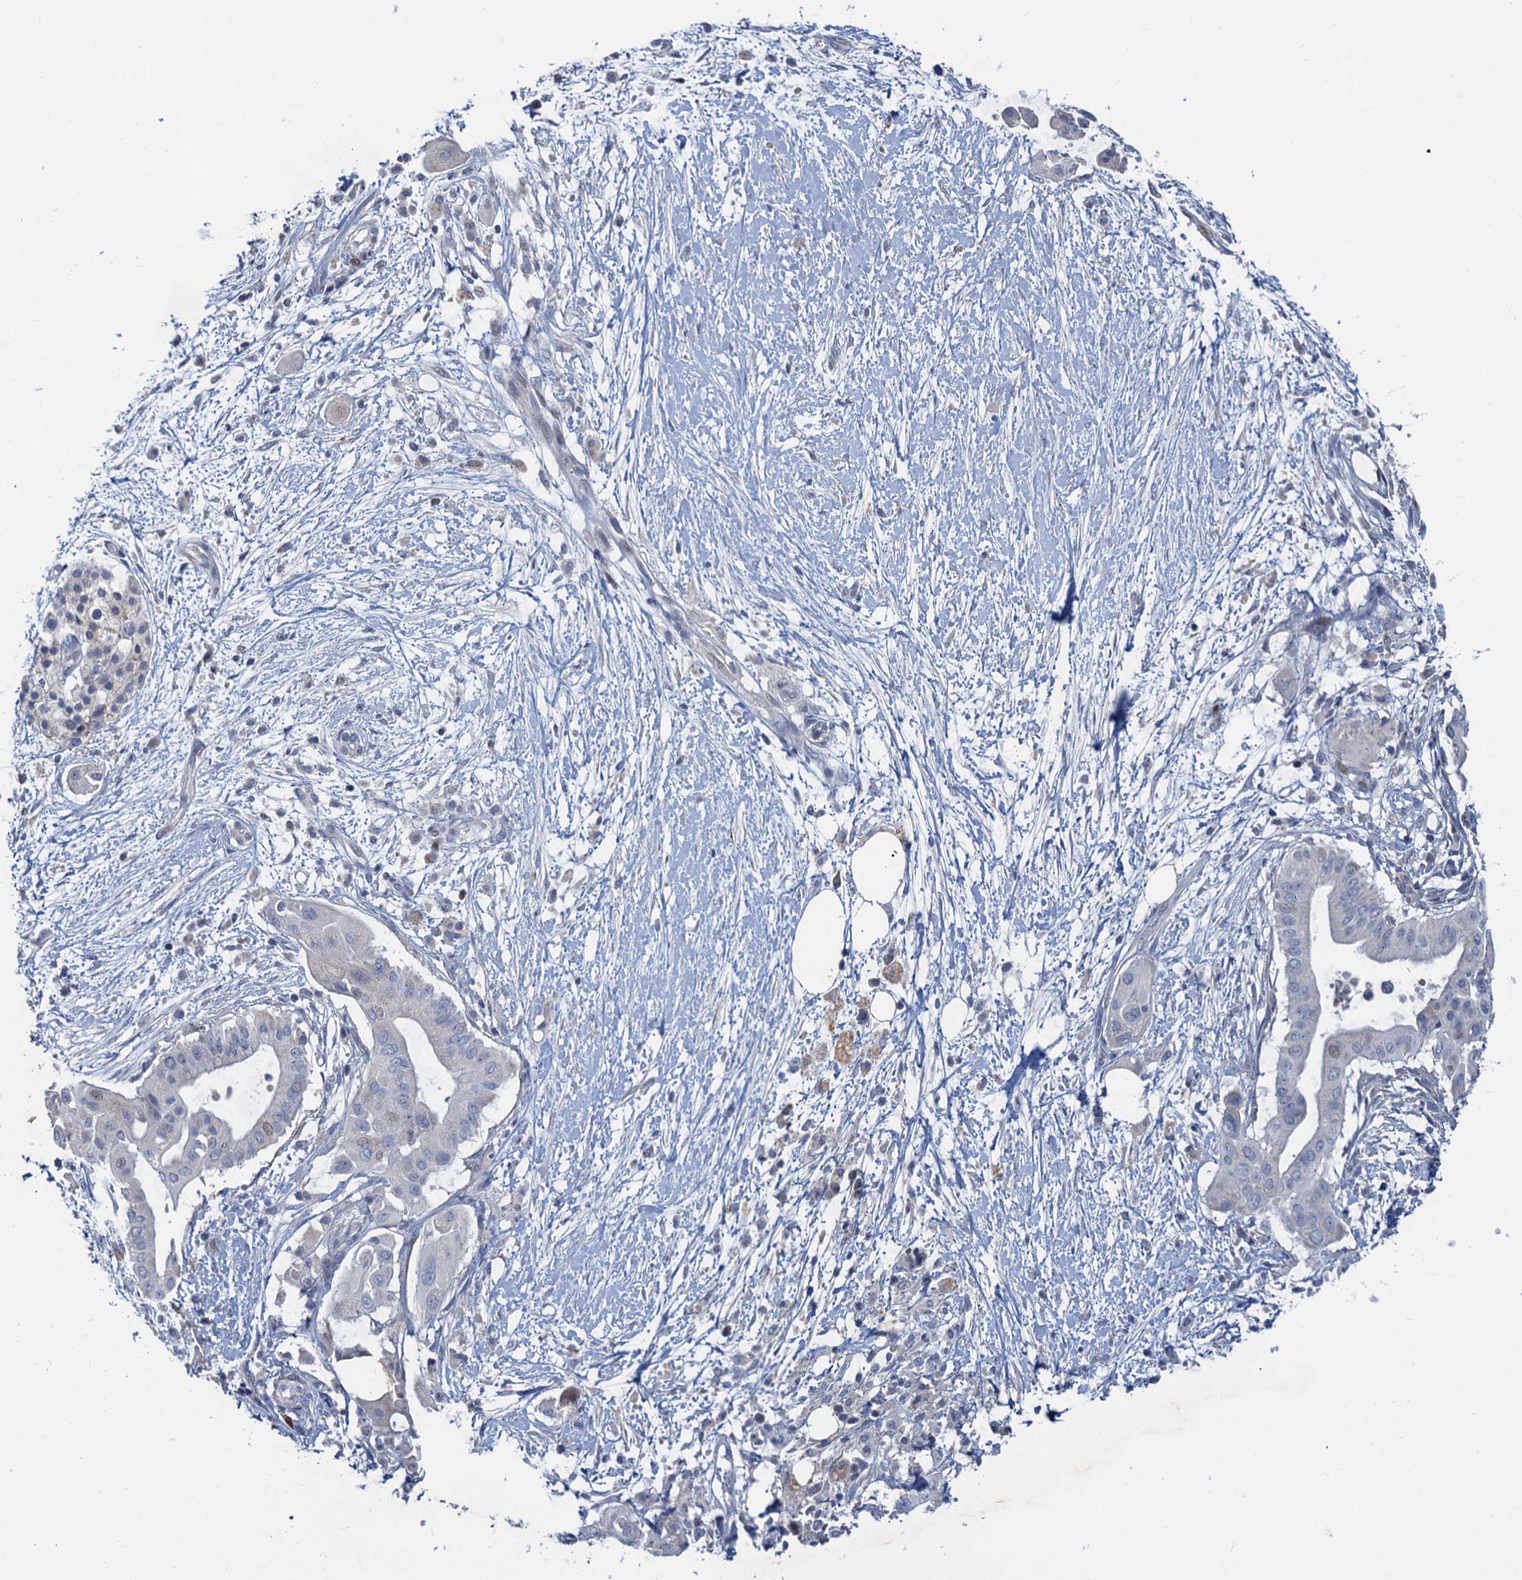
{"staining": {"intensity": "weak", "quantity": "<25%", "location": "nuclear"}, "tissue": "pancreatic cancer", "cell_type": "Tumor cells", "image_type": "cancer", "snomed": [{"axis": "morphology", "description": "Adenocarcinoma, NOS"}, {"axis": "topography", "description": "Pancreas"}], "caption": "Protein analysis of pancreatic adenocarcinoma exhibits no significant positivity in tumor cells.", "gene": "ESYT3", "patient": {"sex": "male", "age": 68}}